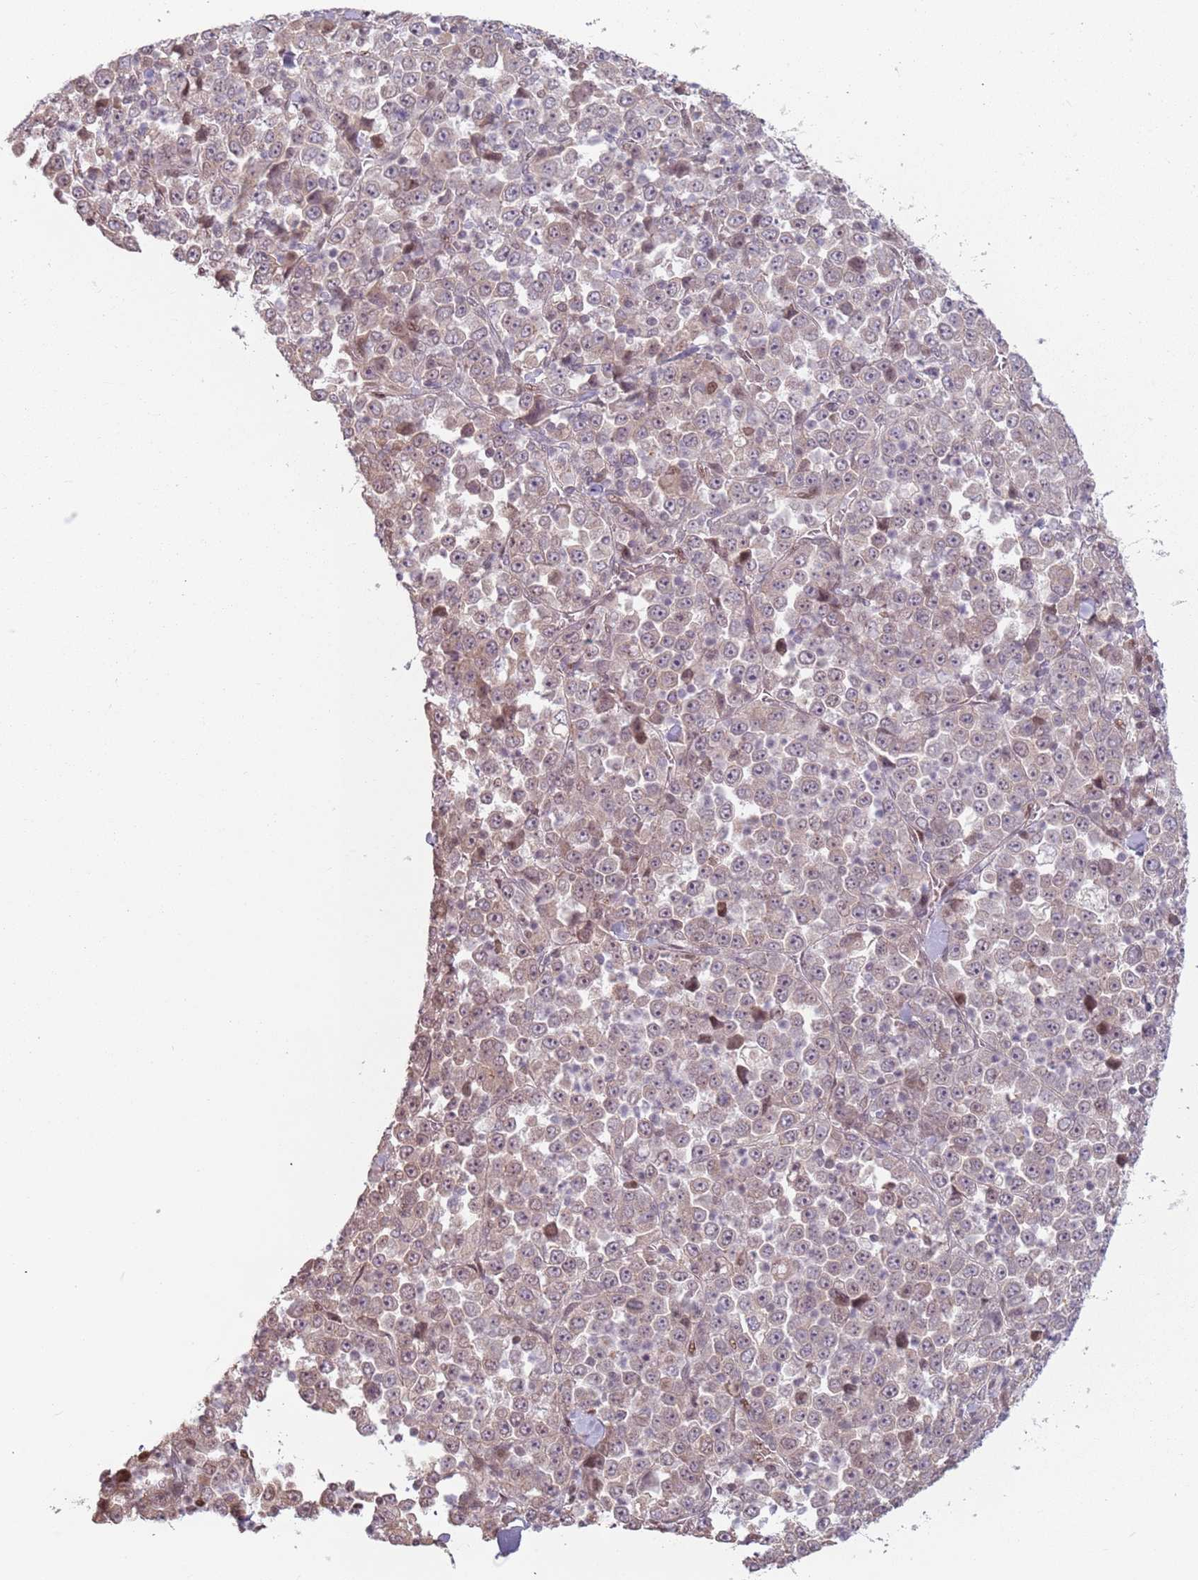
{"staining": {"intensity": "weak", "quantity": "<25%", "location": "cytoplasmic/membranous"}, "tissue": "stomach cancer", "cell_type": "Tumor cells", "image_type": "cancer", "snomed": [{"axis": "morphology", "description": "Normal tissue, NOS"}, {"axis": "morphology", "description": "Adenocarcinoma, NOS"}, {"axis": "topography", "description": "Stomach, upper"}, {"axis": "topography", "description": "Stomach"}], "caption": "Image shows no protein positivity in tumor cells of stomach cancer tissue.", "gene": "ADGRG1", "patient": {"sex": "male", "age": 59}}